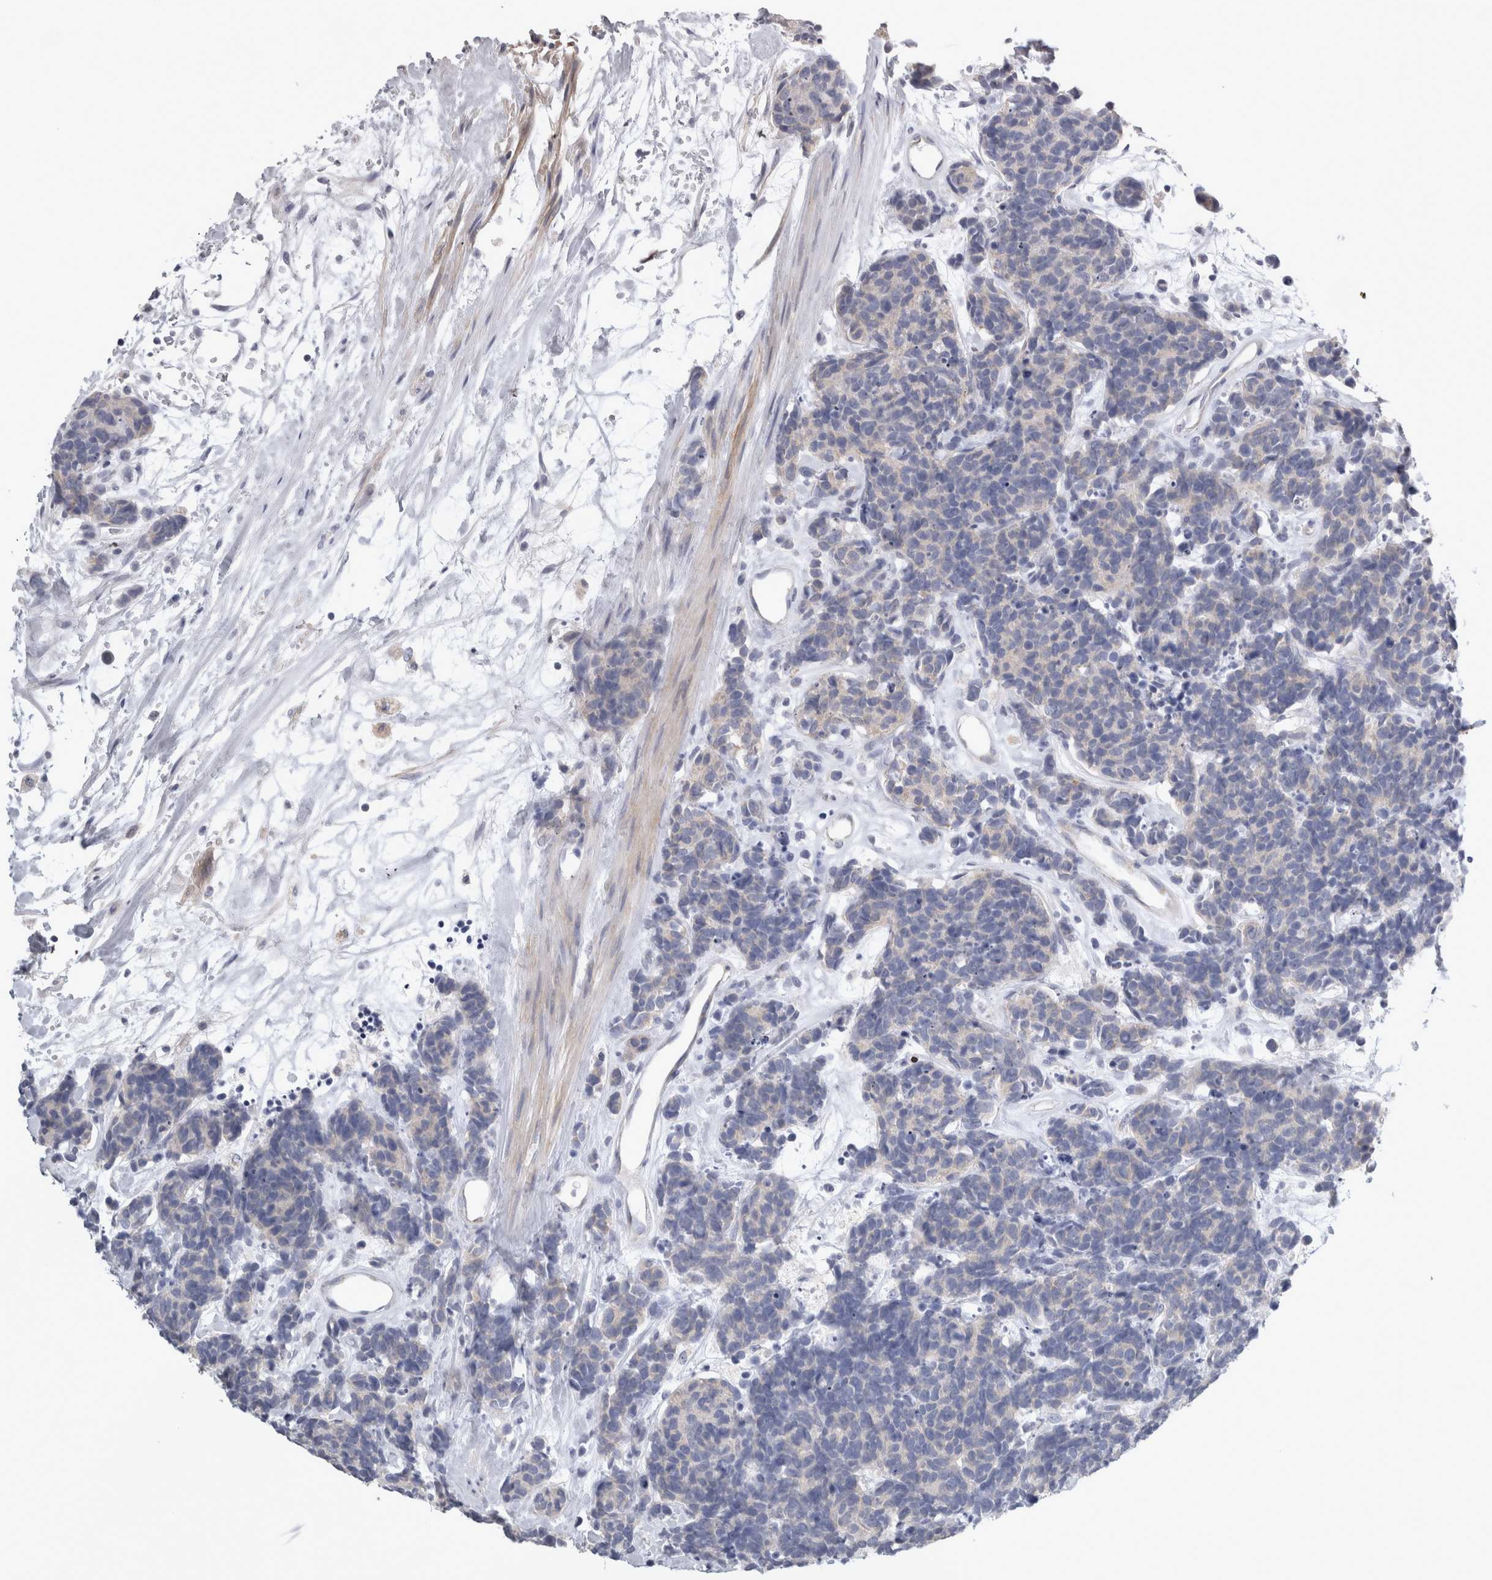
{"staining": {"intensity": "weak", "quantity": "<25%", "location": "cytoplasmic/membranous"}, "tissue": "carcinoid", "cell_type": "Tumor cells", "image_type": "cancer", "snomed": [{"axis": "morphology", "description": "Carcinoma, NOS"}, {"axis": "morphology", "description": "Carcinoid, malignant, NOS"}, {"axis": "topography", "description": "Urinary bladder"}], "caption": "DAB (3,3'-diaminobenzidine) immunohistochemical staining of human carcinoid demonstrates no significant positivity in tumor cells.", "gene": "TCAP", "patient": {"sex": "male", "age": 57}}